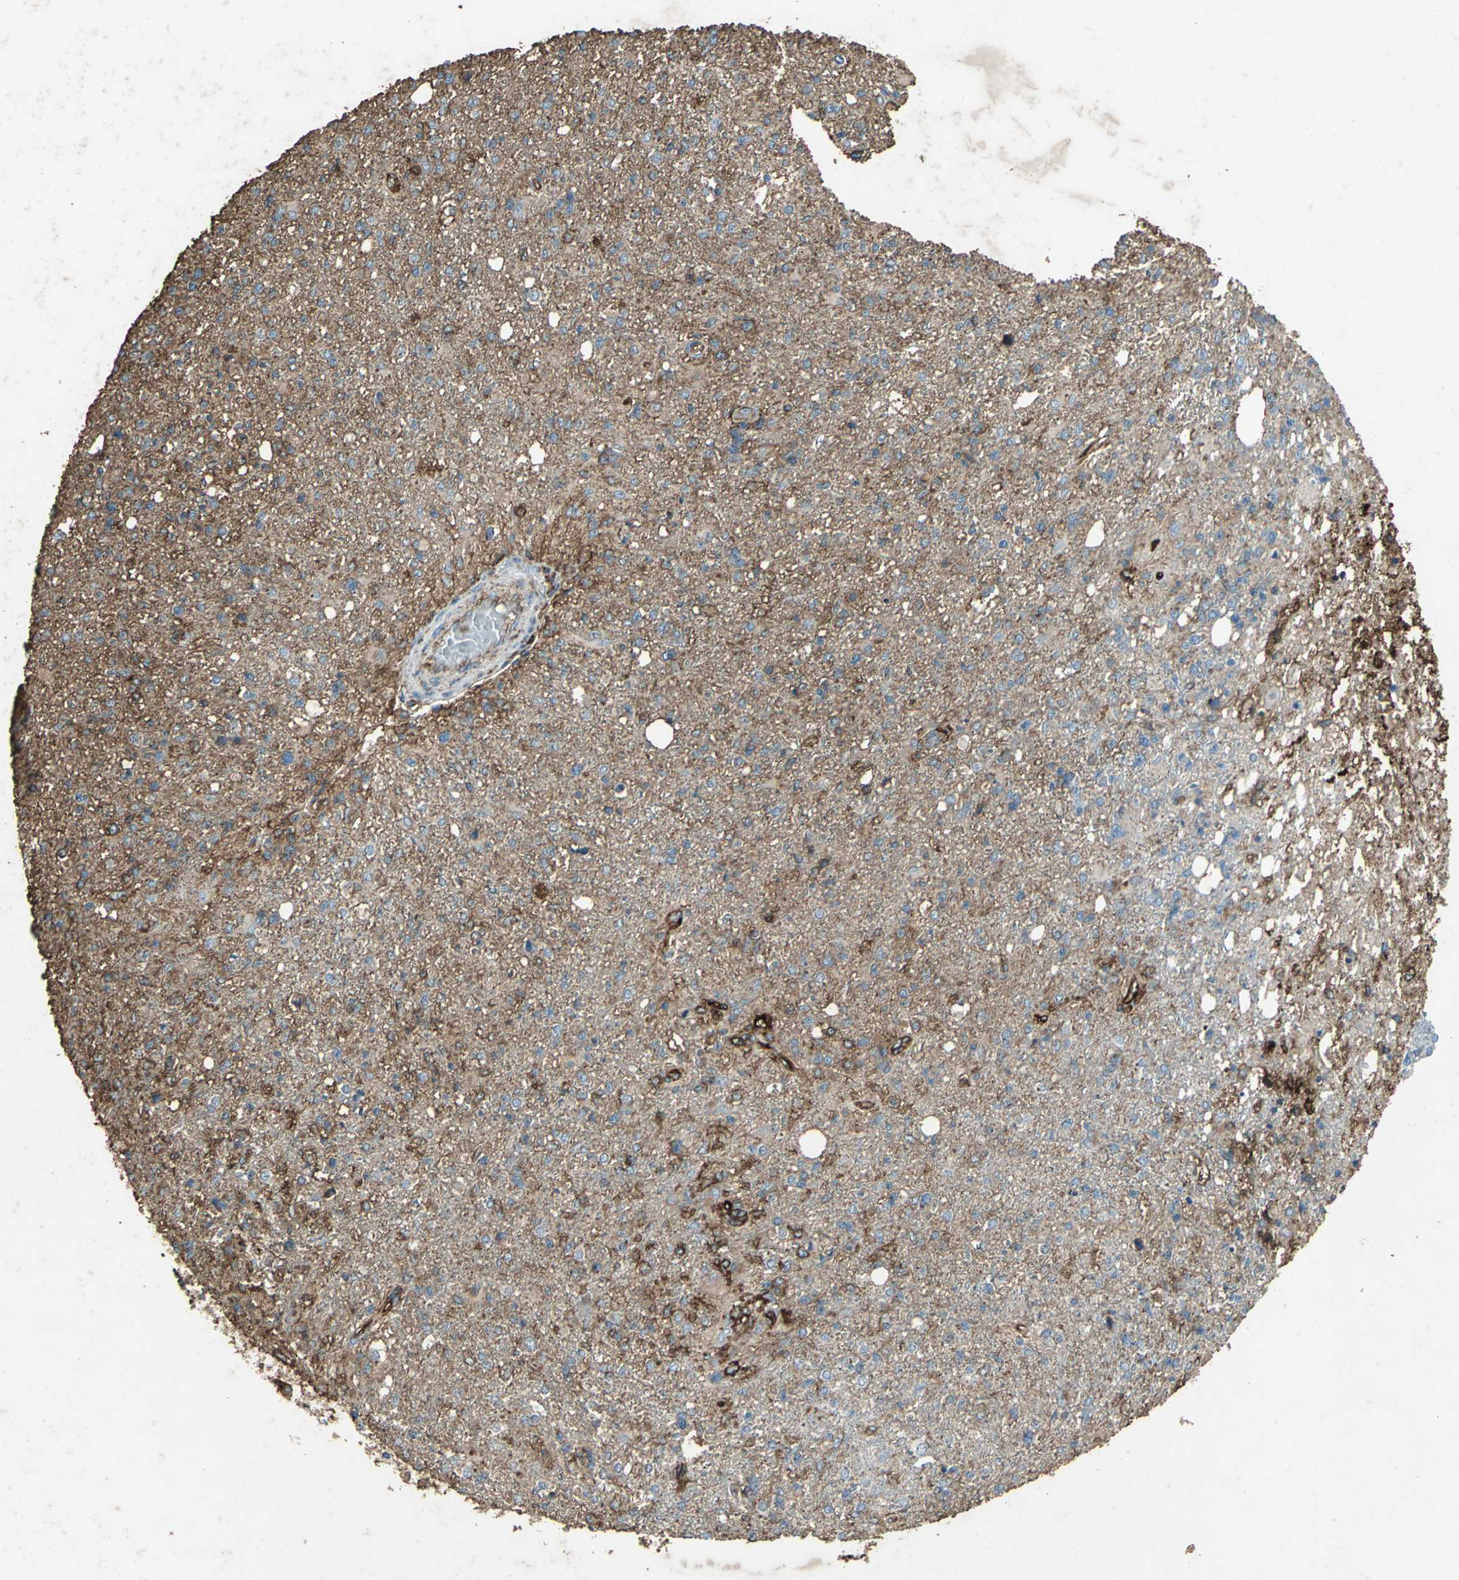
{"staining": {"intensity": "weak", "quantity": "25%-75%", "location": "cytoplasmic/membranous"}, "tissue": "glioma", "cell_type": "Tumor cells", "image_type": "cancer", "snomed": [{"axis": "morphology", "description": "Glioma, malignant, High grade"}, {"axis": "topography", "description": "Cerebral cortex"}], "caption": "Malignant high-grade glioma stained with a brown dye reveals weak cytoplasmic/membranous positive staining in about 25%-75% of tumor cells.", "gene": "CCR6", "patient": {"sex": "male", "age": 76}}